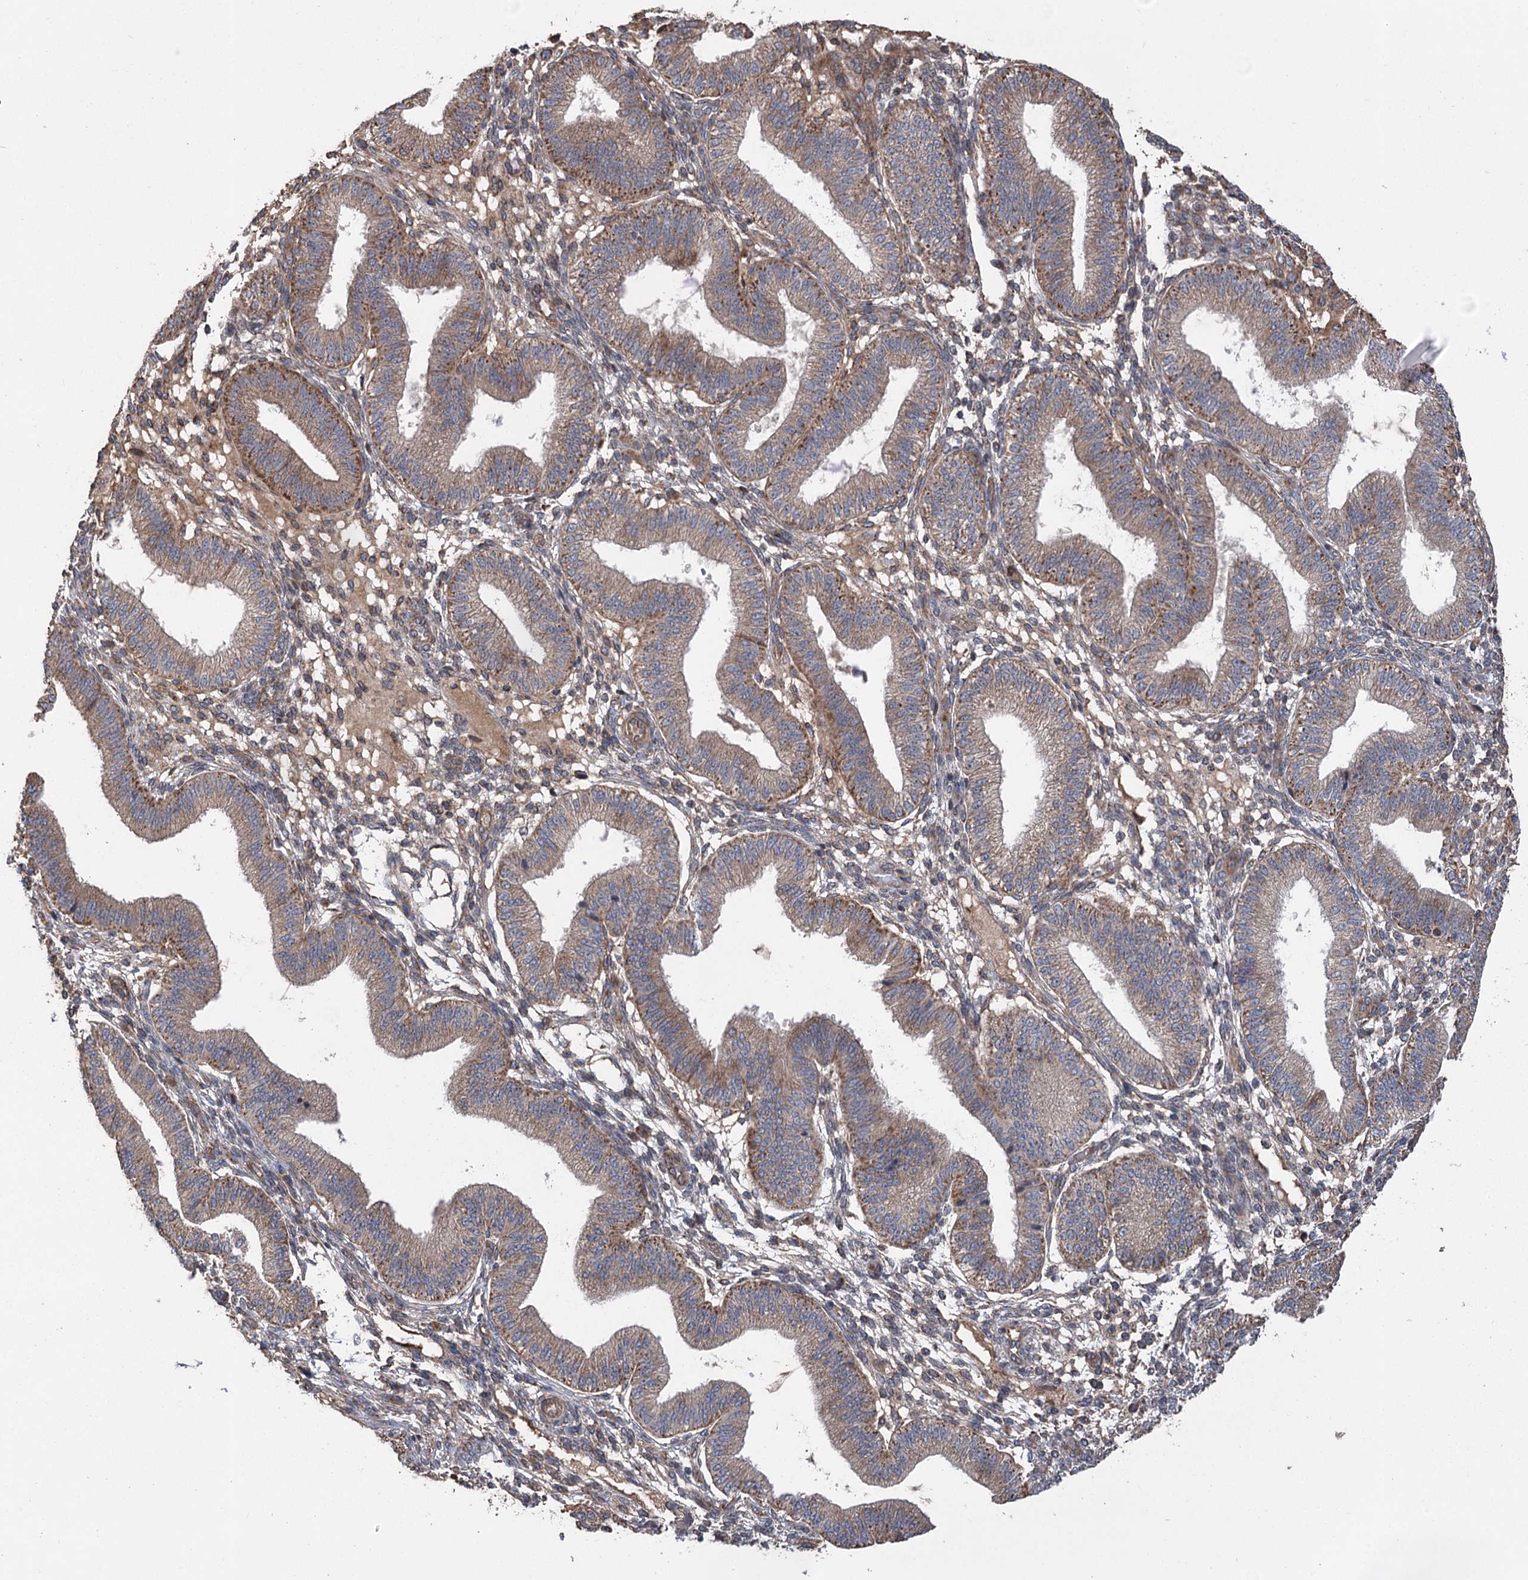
{"staining": {"intensity": "moderate", "quantity": "25%-75%", "location": "cytoplasmic/membranous"}, "tissue": "endometrium", "cell_type": "Cells in endometrial stroma", "image_type": "normal", "snomed": [{"axis": "morphology", "description": "Normal tissue, NOS"}, {"axis": "topography", "description": "Endometrium"}], "caption": "An image of human endometrium stained for a protein demonstrates moderate cytoplasmic/membranous brown staining in cells in endometrial stroma. The staining is performed using DAB brown chromogen to label protein expression. The nuclei are counter-stained blue using hematoxylin.", "gene": "RWDD4", "patient": {"sex": "female", "age": 39}}